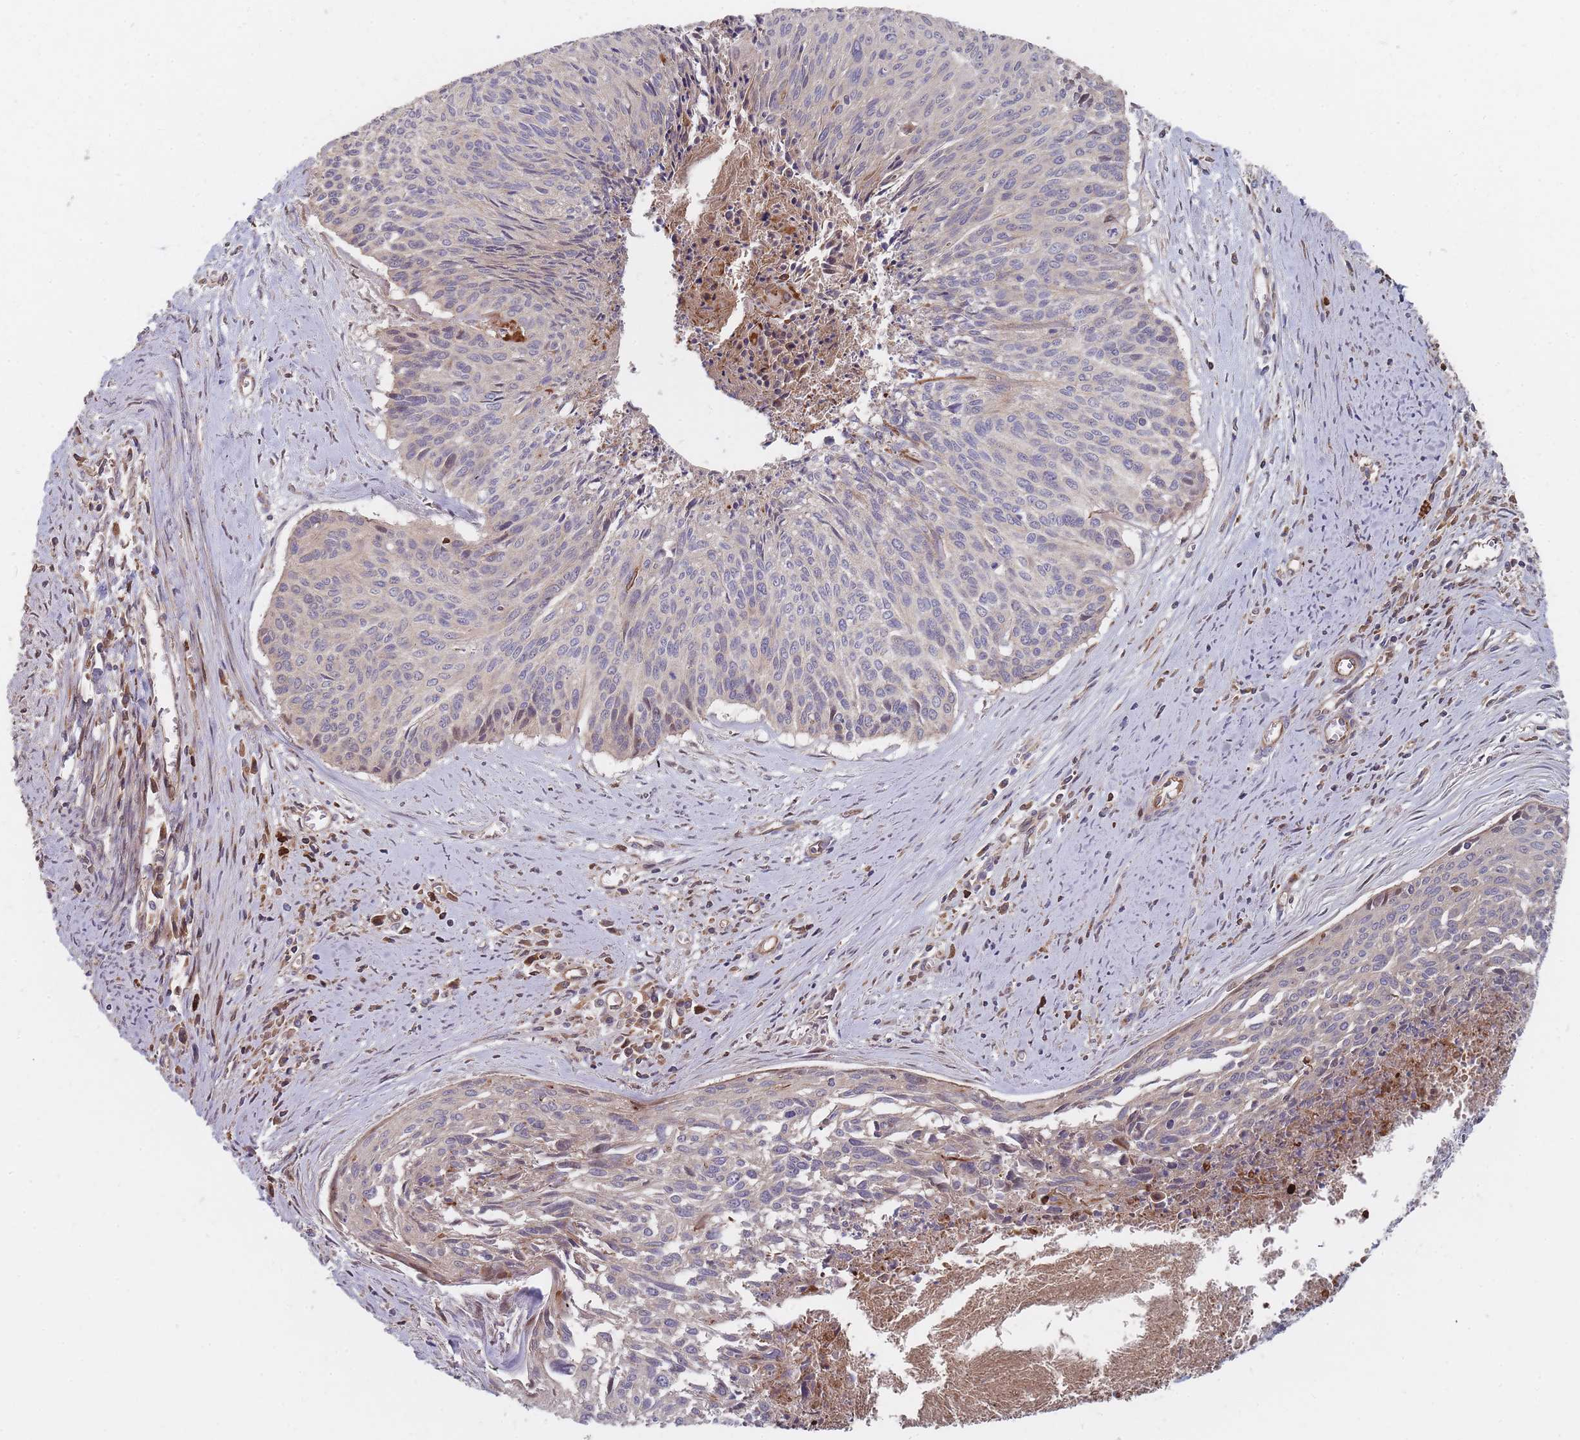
{"staining": {"intensity": "negative", "quantity": "none", "location": "none"}, "tissue": "cervical cancer", "cell_type": "Tumor cells", "image_type": "cancer", "snomed": [{"axis": "morphology", "description": "Squamous cell carcinoma, NOS"}, {"axis": "topography", "description": "Cervix"}], "caption": "Squamous cell carcinoma (cervical) was stained to show a protein in brown. There is no significant positivity in tumor cells.", "gene": "THSD7B", "patient": {"sex": "female", "age": 55}}